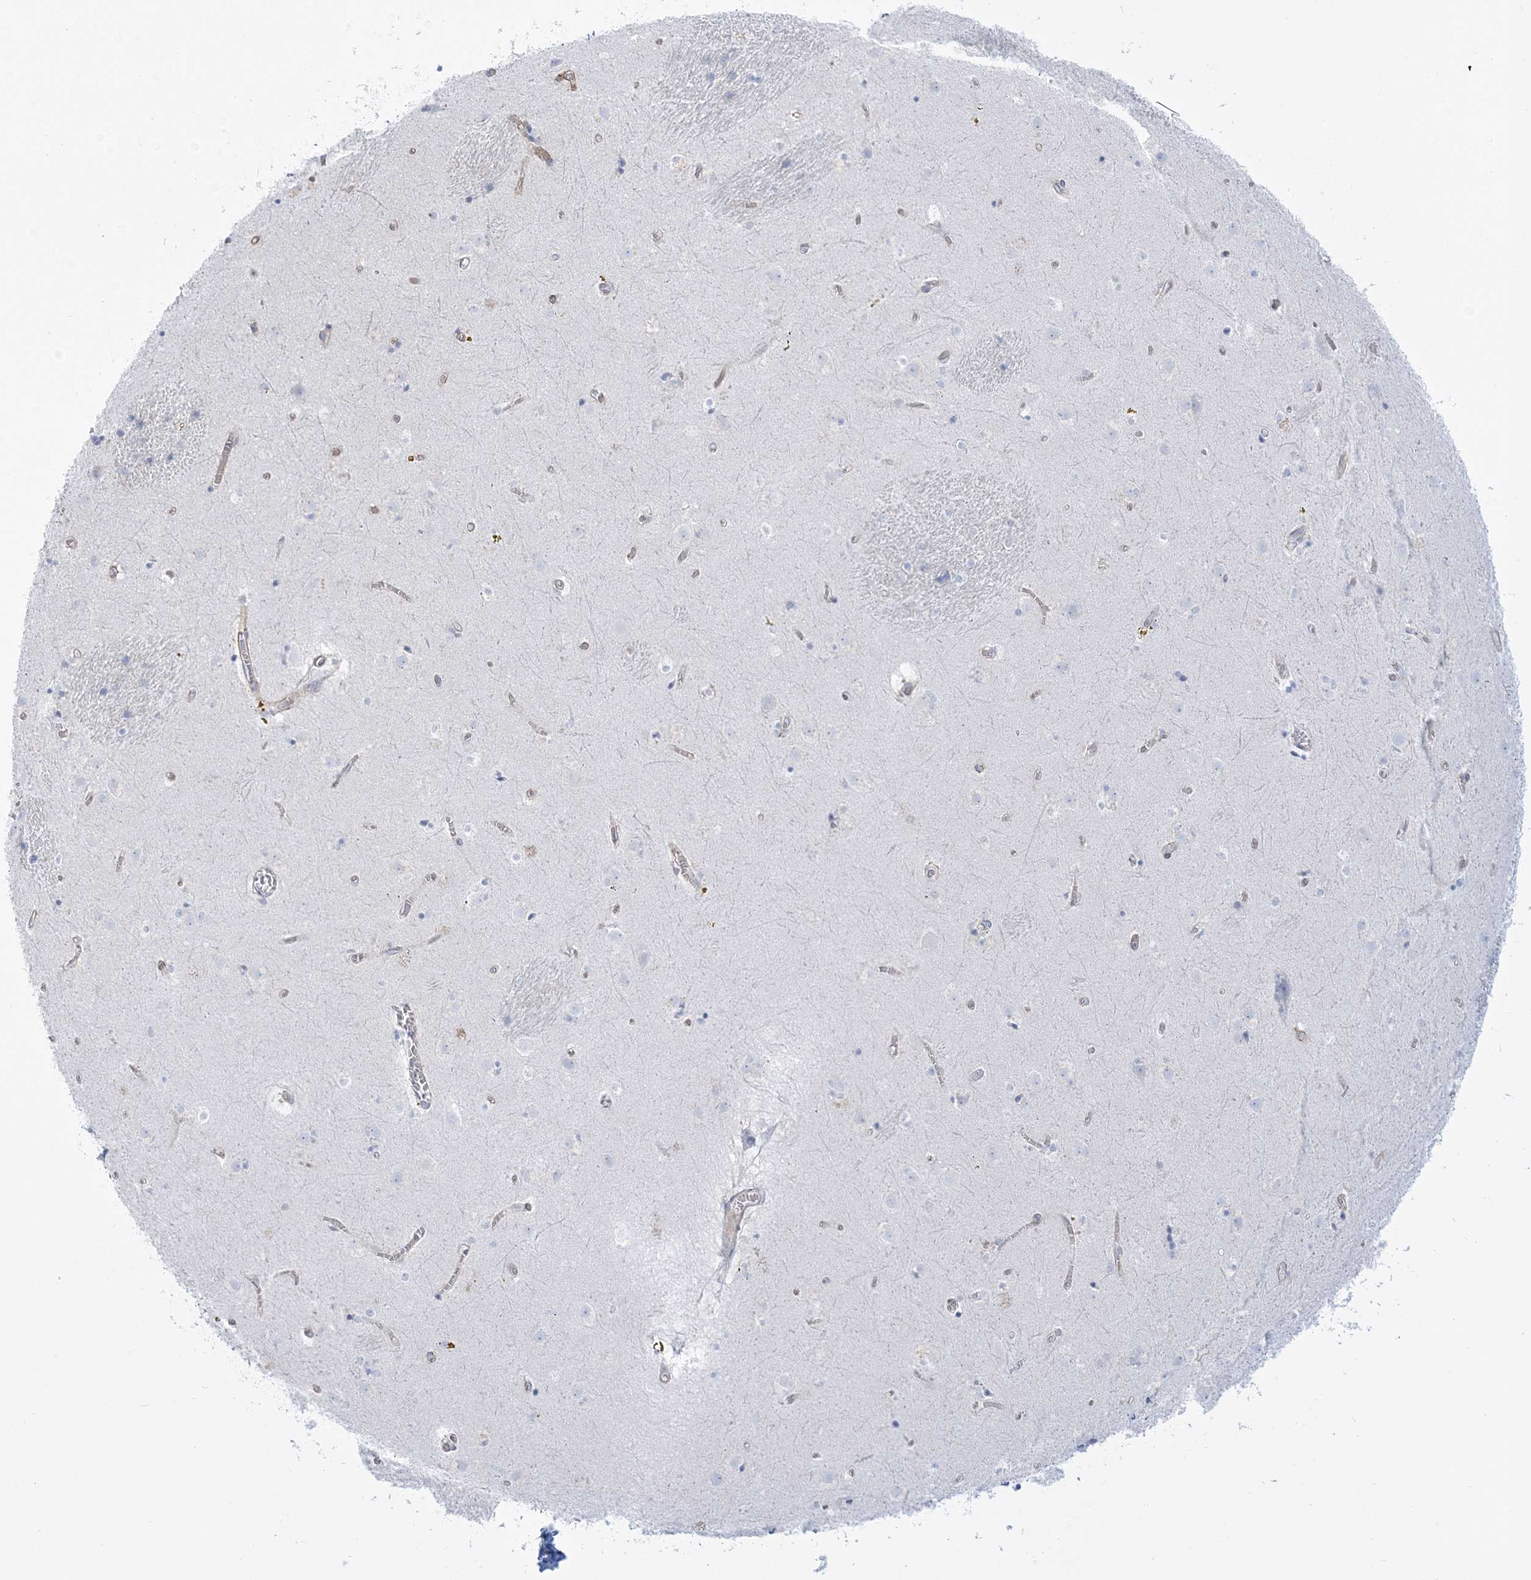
{"staining": {"intensity": "negative", "quantity": "none", "location": "none"}, "tissue": "caudate", "cell_type": "Glial cells", "image_type": "normal", "snomed": [{"axis": "morphology", "description": "Normal tissue, NOS"}, {"axis": "topography", "description": "Lateral ventricle wall"}], "caption": "Caudate was stained to show a protein in brown. There is no significant expression in glial cells. Brightfield microscopy of IHC stained with DAB (3,3'-diaminobenzidine) (brown) and hematoxylin (blue), captured at high magnification.", "gene": "ADGB", "patient": {"sex": "male", "age": 70}}